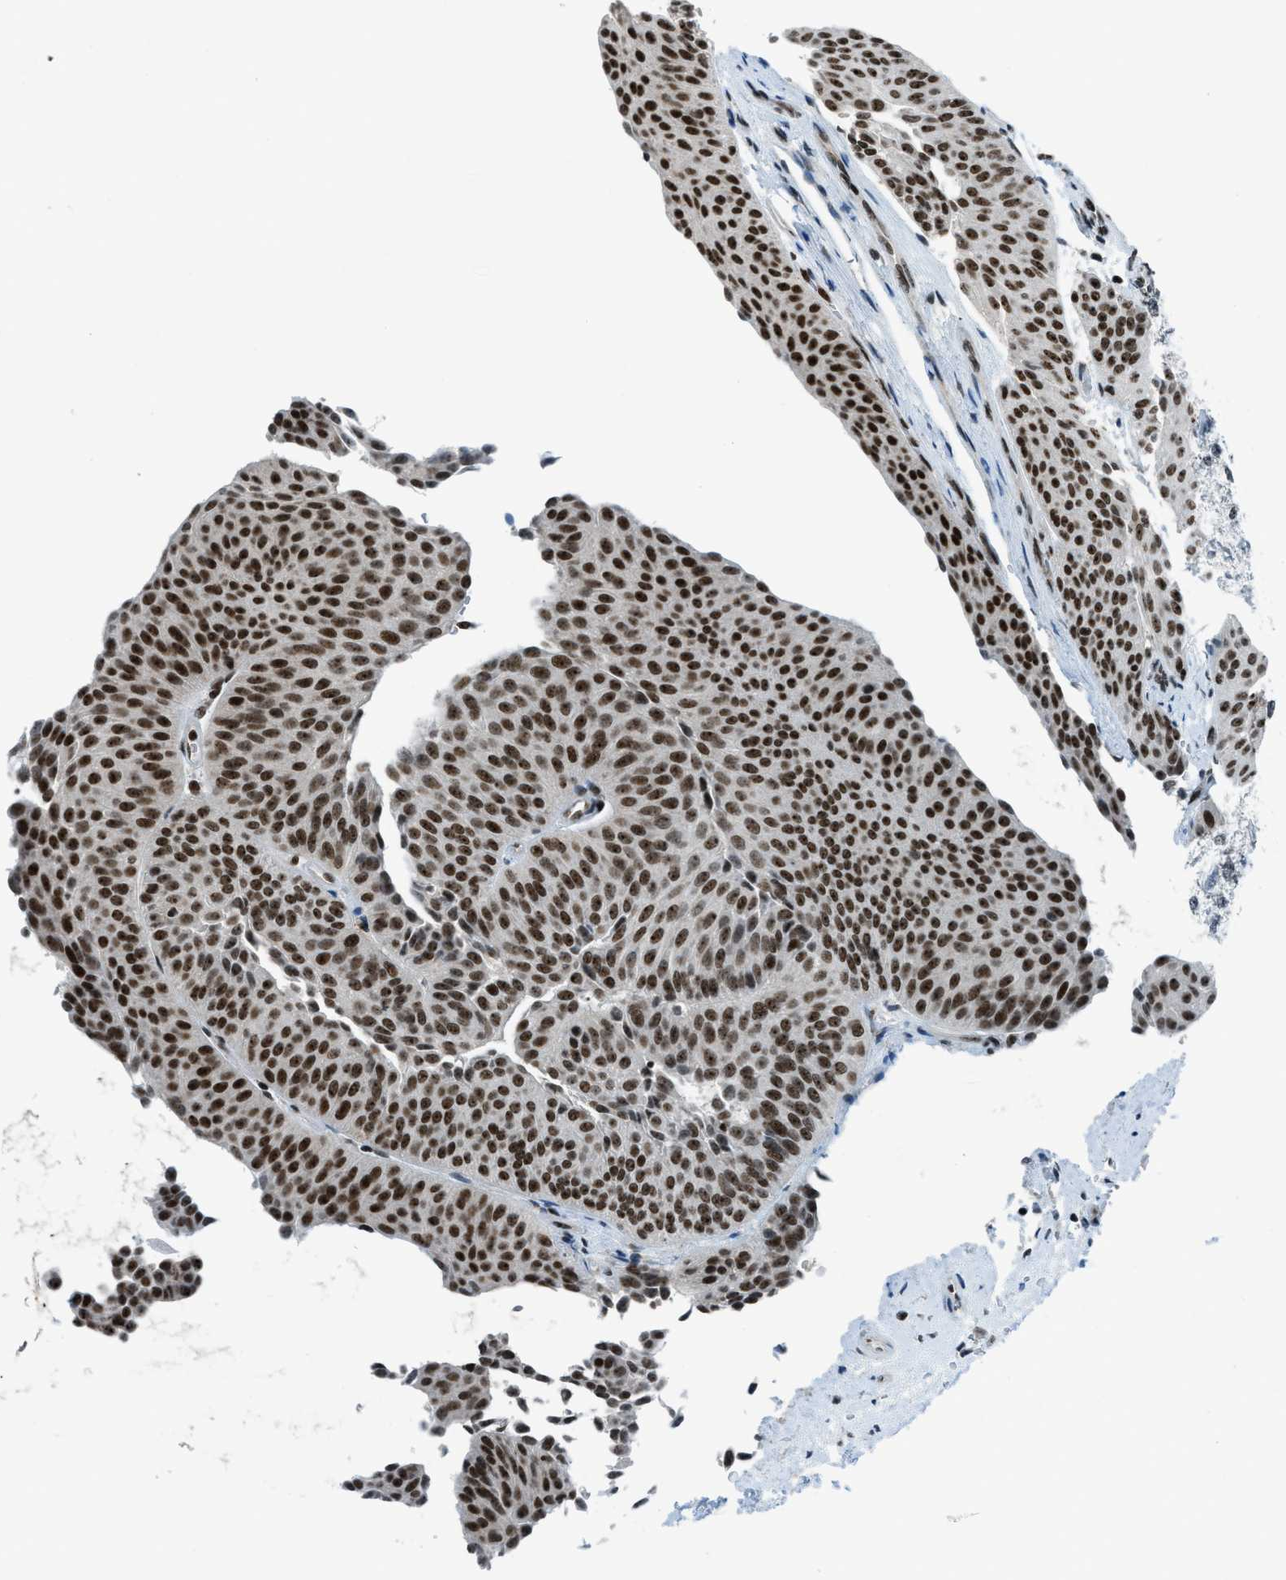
{"staining": {"intensity": "strong", "quantity": ">75%", "location": "nuclear"}, "tissue": "urothelial cancer", "cell_type": "Tumor cells", "image_type": "cancer", "snomed": [{"axis": "morphology", "description": "Urothelial carcinoma, Low grade"}, {"axis": "topography", "description": "Urinary bladder"}], "caption": "Immunohistochemistry (IHC) of urothelial cancer exhibits high levels of strong nuclear staining in about >75% of tumor cells.", "gene": "RAD51B", "patient": {"sex": "female", "age": 60}}